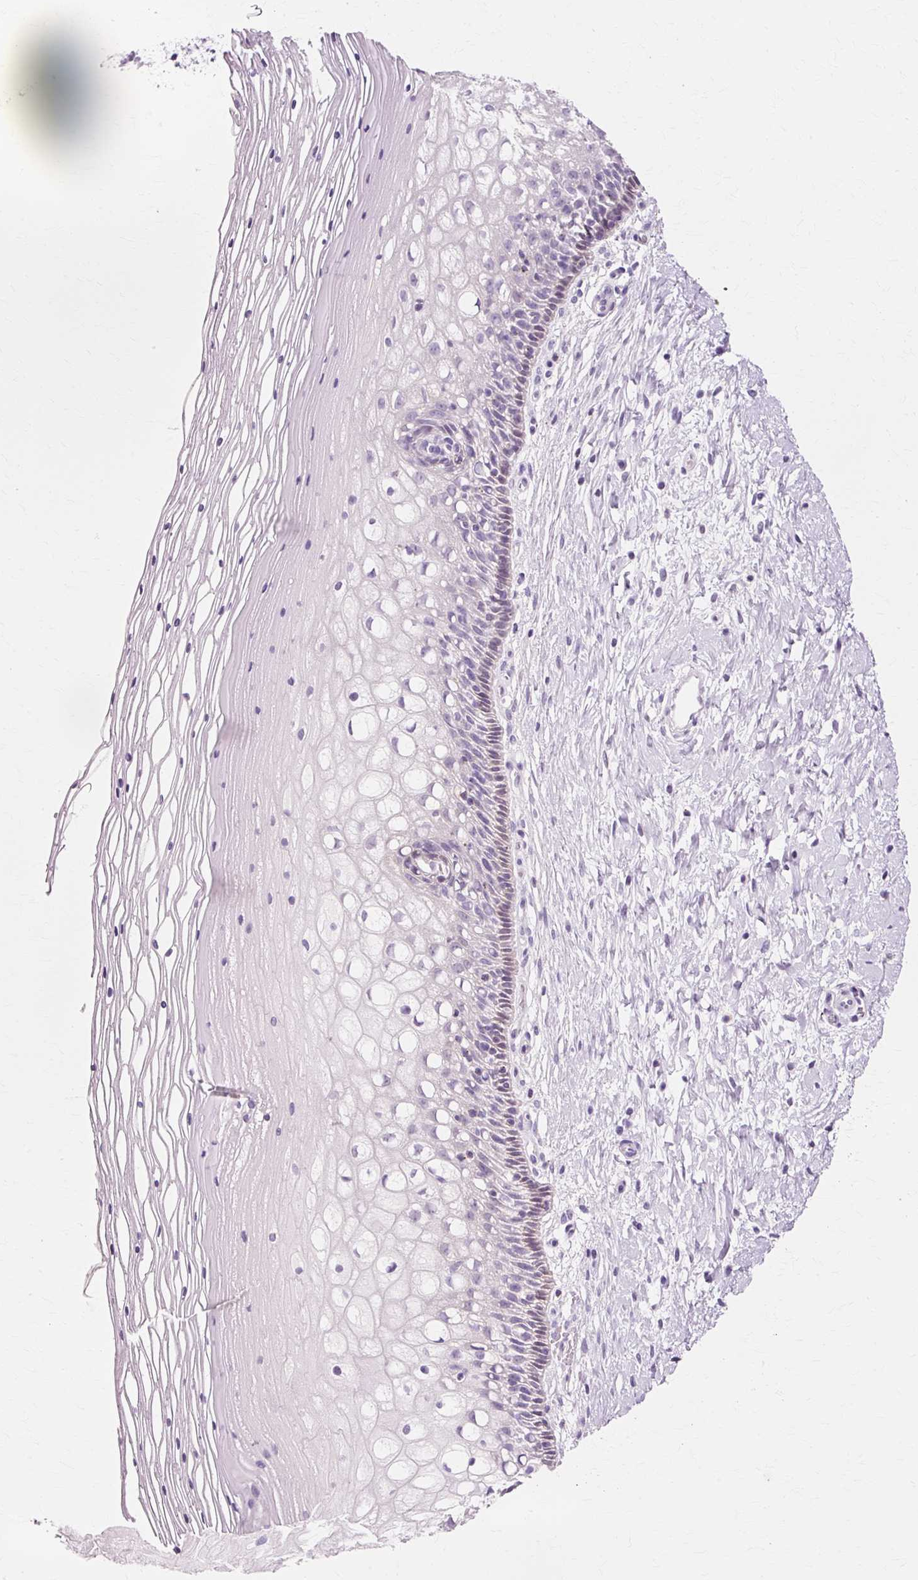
{"staining": {"intensity": "negative", "quantity": "none", "location": "none"}, "tissue": "cervix", "cell_type": "Glandular cells", "image_type": "normal", "snomed": [{"axis": "morphology", "description": "Normal tissue, NOS"}, {"axis": "topography", "description": "Cervix"}], "caption": "Human cervix stained for a protein using immunohistochemistry (IHC) demonstrates no expression in glandular cells.", "gene": "VN1R2", "patient": {"sex": "female", "age": 36}}